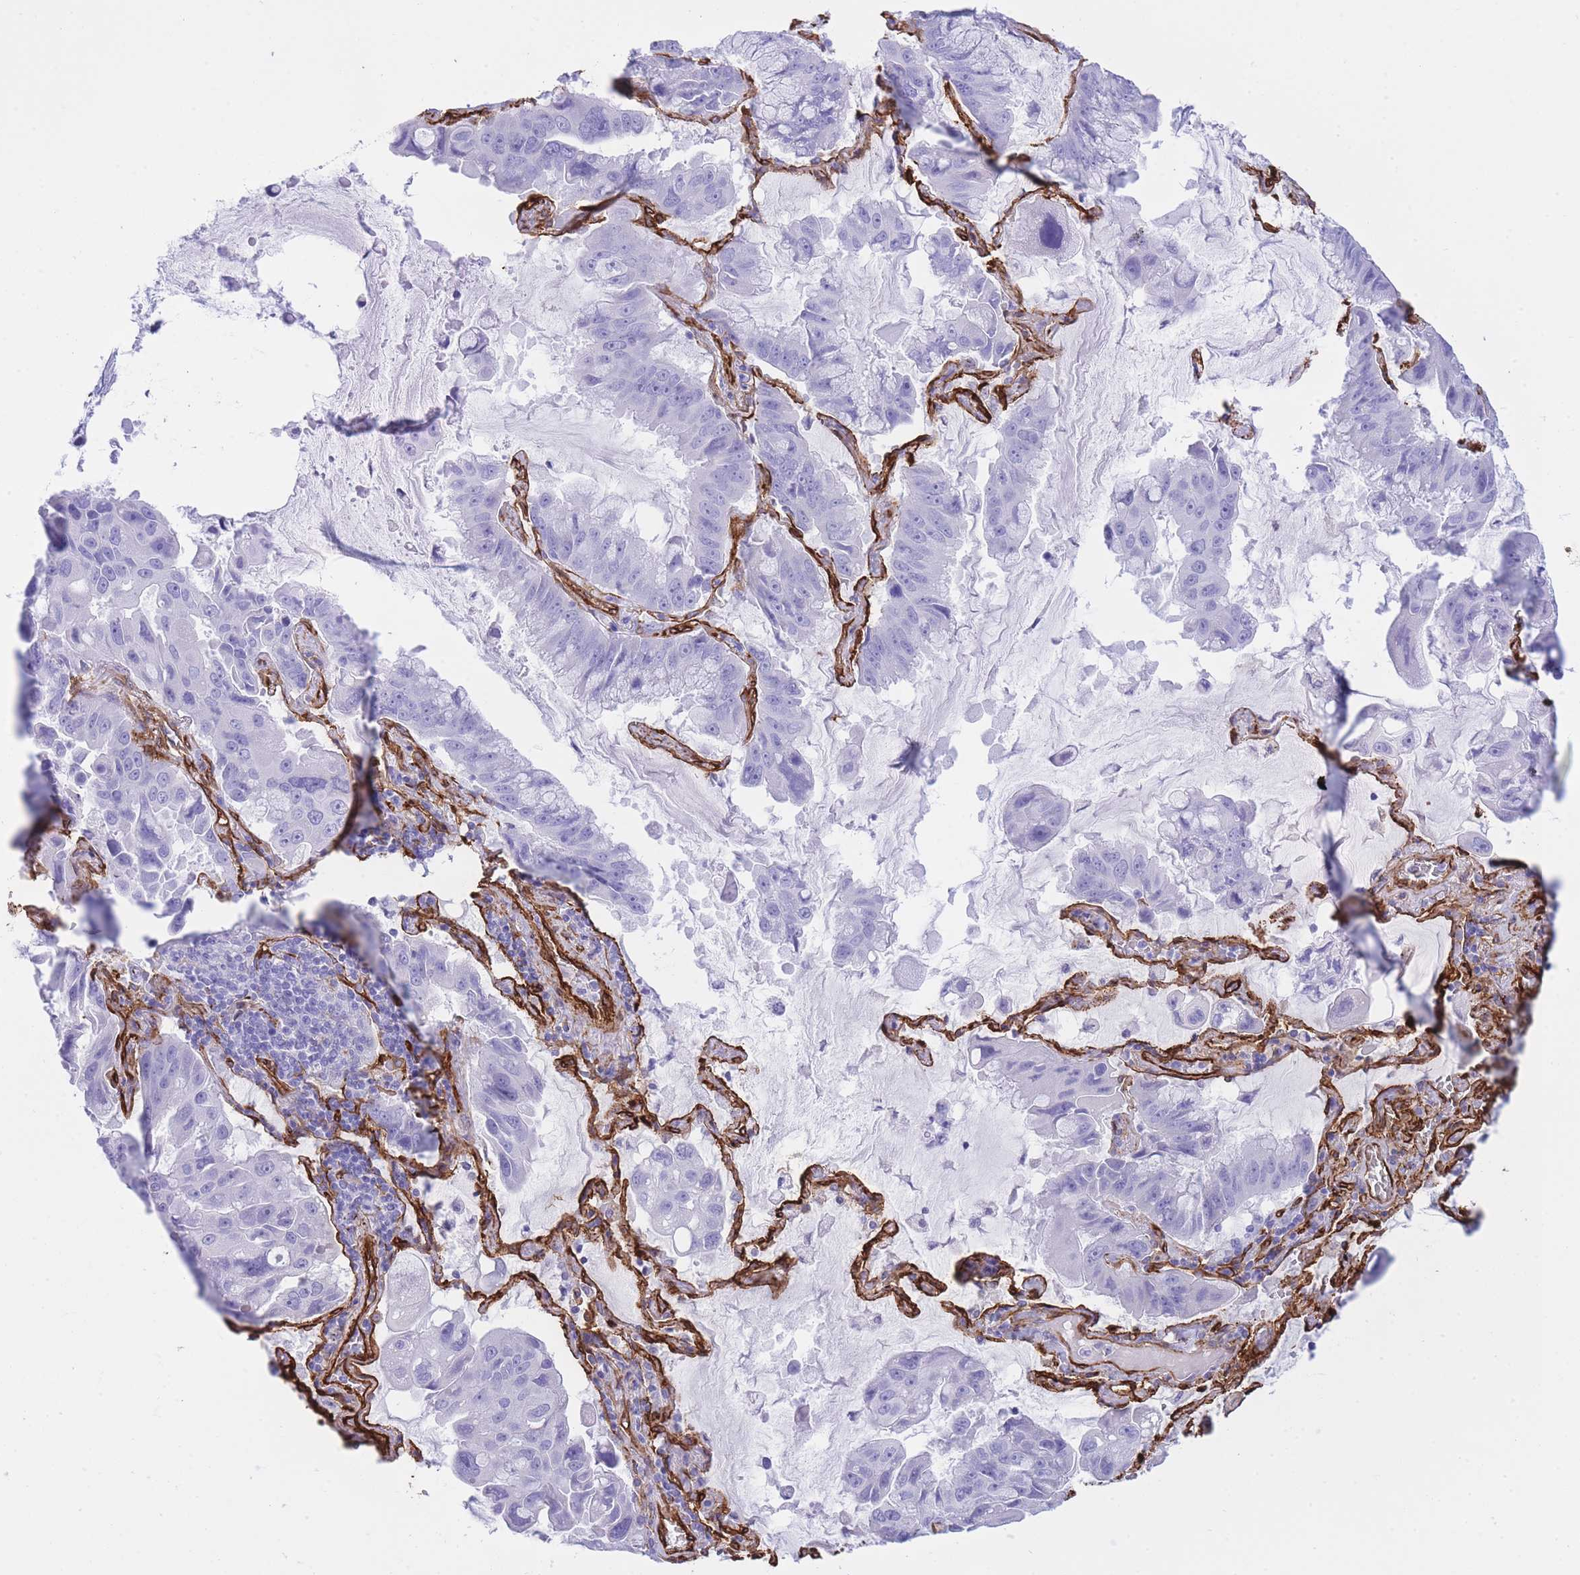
{"staining": {"intensity": "negative", "quantity": "none", "location": "none"}, "tissue": "lung cancer", "cell_type": "Tumor cells", "image_type": "cancer", "snomed": [{"axis": "morphology", "description": "Adenocarcinoma, NOS"}, {"axis": "topography", "description": "Lung"}], "caption": "This is an IHC image of lung cancer. There is no positivity in tumor cells.", "gene": "CAVIN1", "patient": {"sex": "male", "age": 64}}